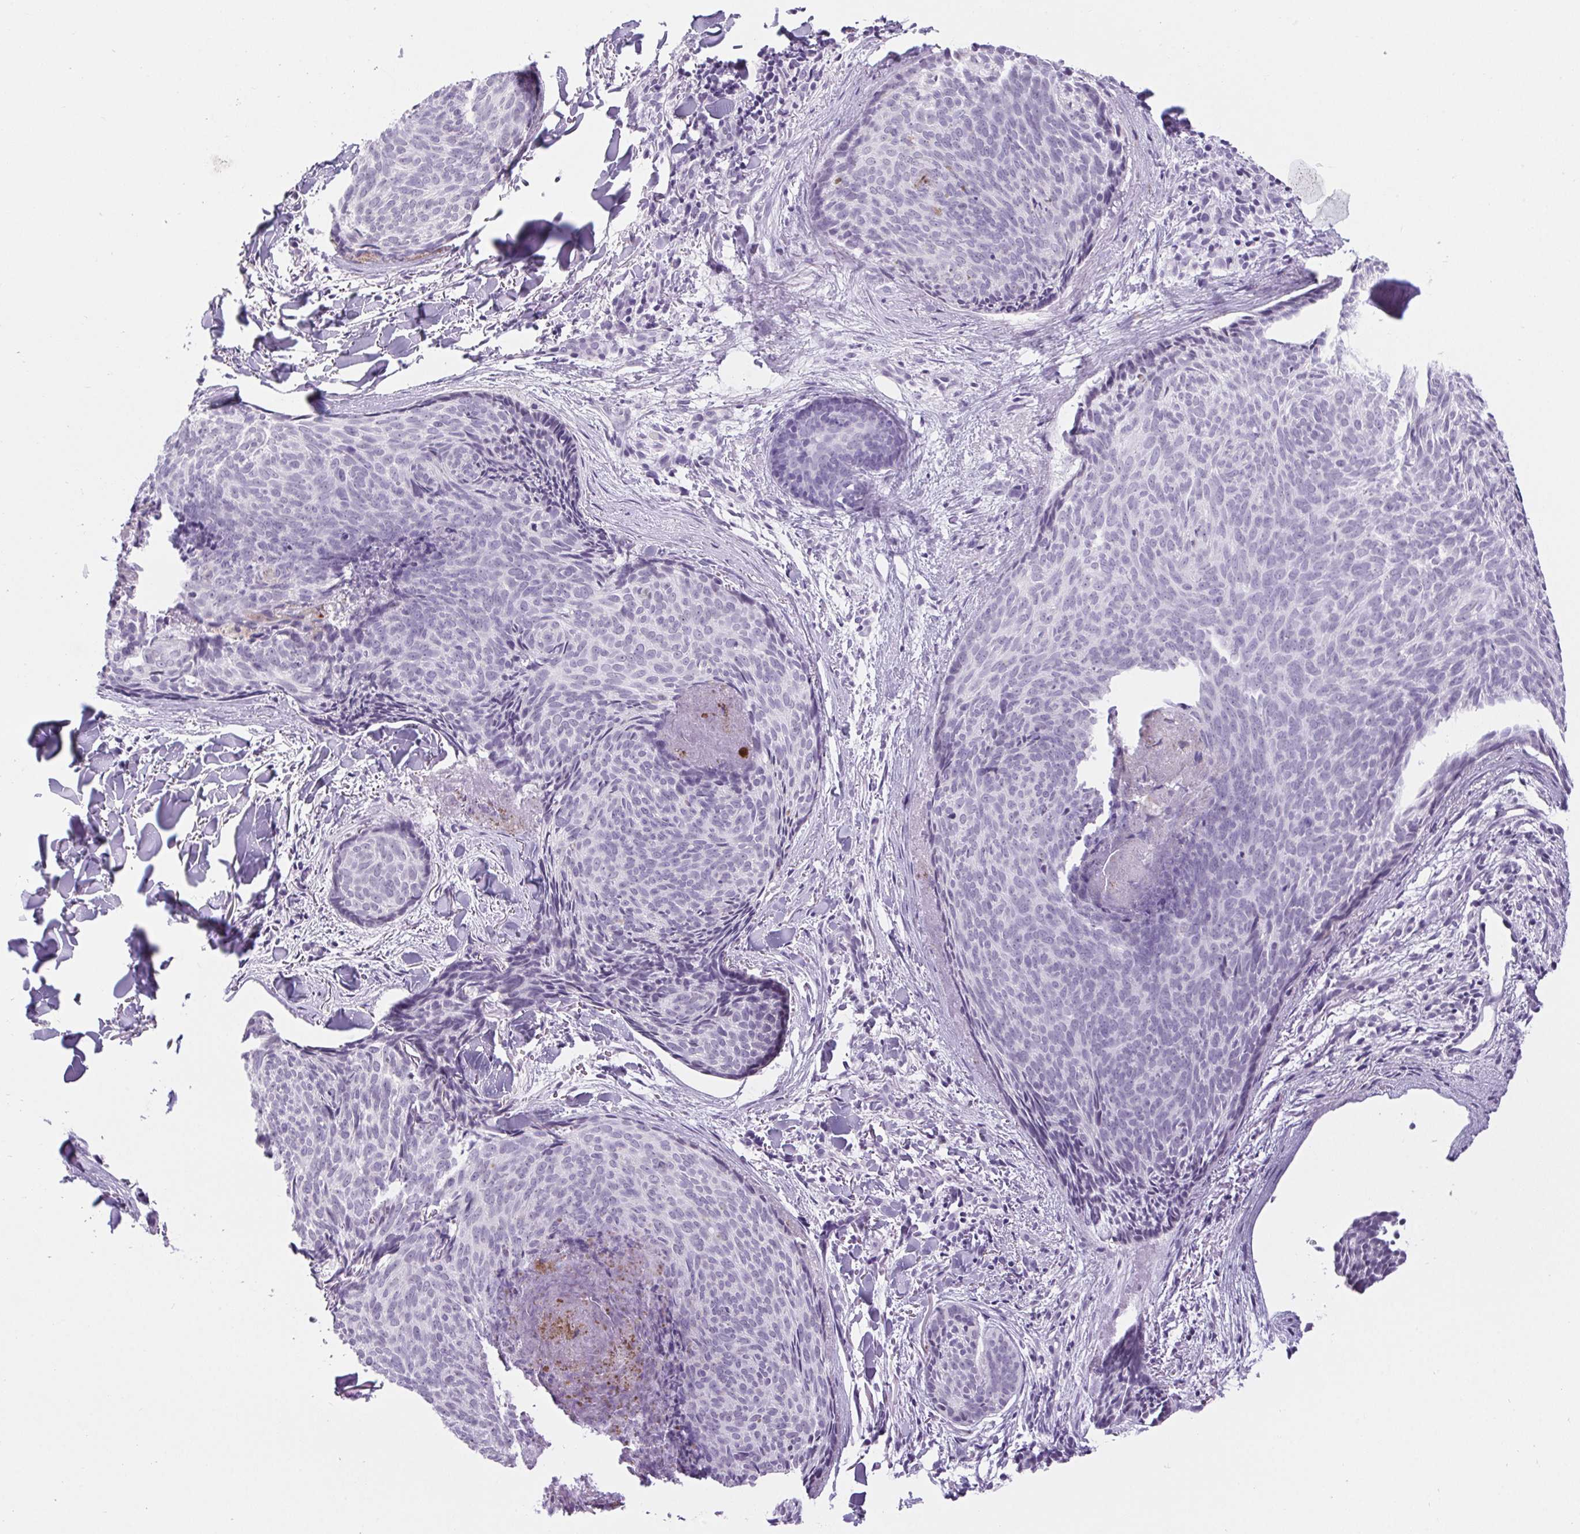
{"staining": {"intensity": "negative", "quantity": "none", "location": "none"}, "tissue": "skin cancer", "cell_type": "Tumor cells", "image_type": "cancer", "snomed": [{"axis": "morphology", "description": "Basal cell carcinoma"}, {"axis": "topography", "description": "Skin"}], "caption": "Immunohistochemistry (IHC) of human basal cell carcinoma (skin) displays no staining in tumor cells.", "gene": "BCAS1", "patient": {"sex": "female", "age": 82}}